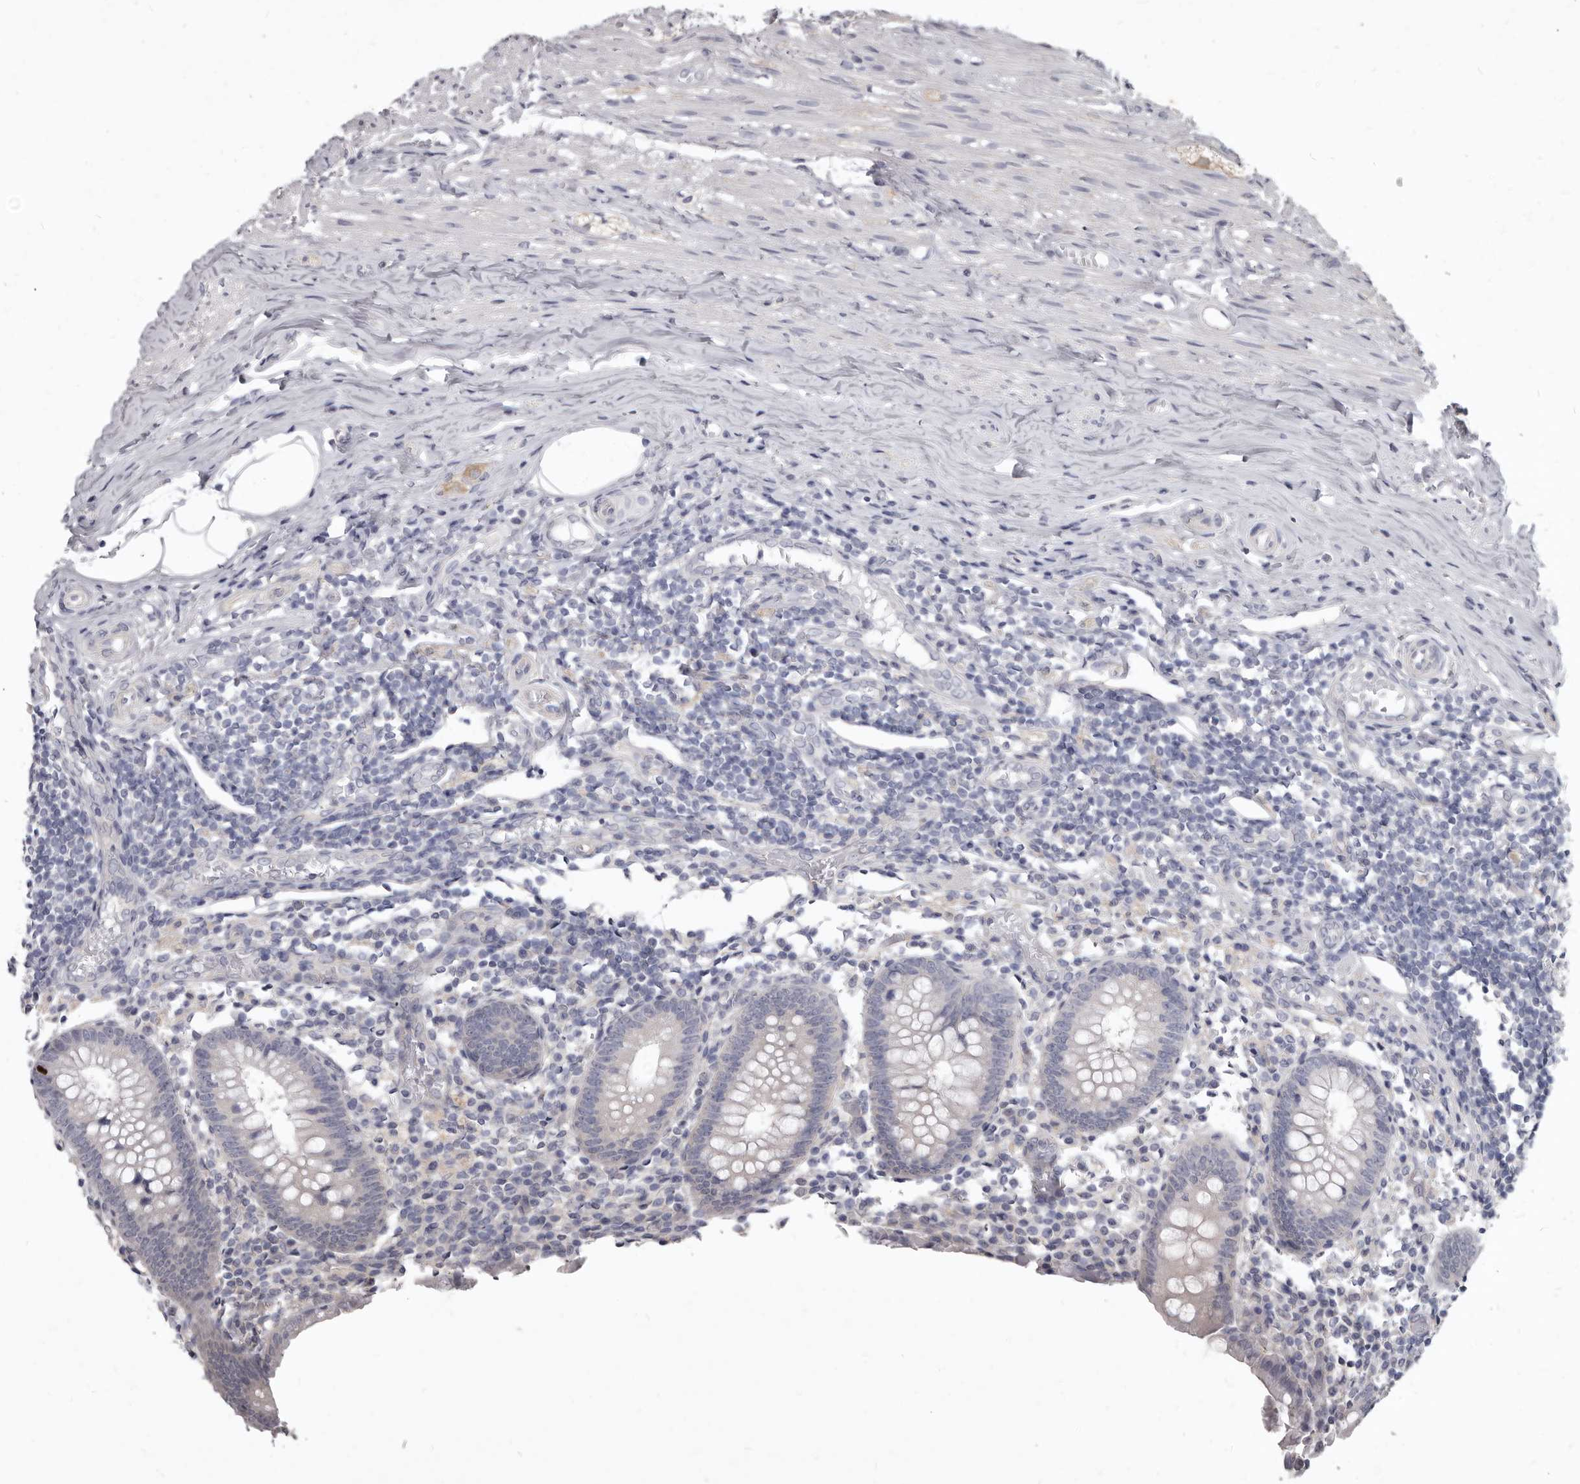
{"staining": {"intensity": "negative", "quantity": "none", "location": "none"}, "tissue": "appendix", "cell_type": "Glandular cells", "image_type": "normal", "snomed": [{"axis": "morphology", "description": "Normal tissue, NOS"}, {"axis": "topography", "description": "Appendix"}], "caption": "High power microscopy photomicrograph of an IHC micrograph of normal appendix, revealing no significant staining in glandular cells.", "gene": "GSK3B", "patient": {"sex": "female", "age": 17}}